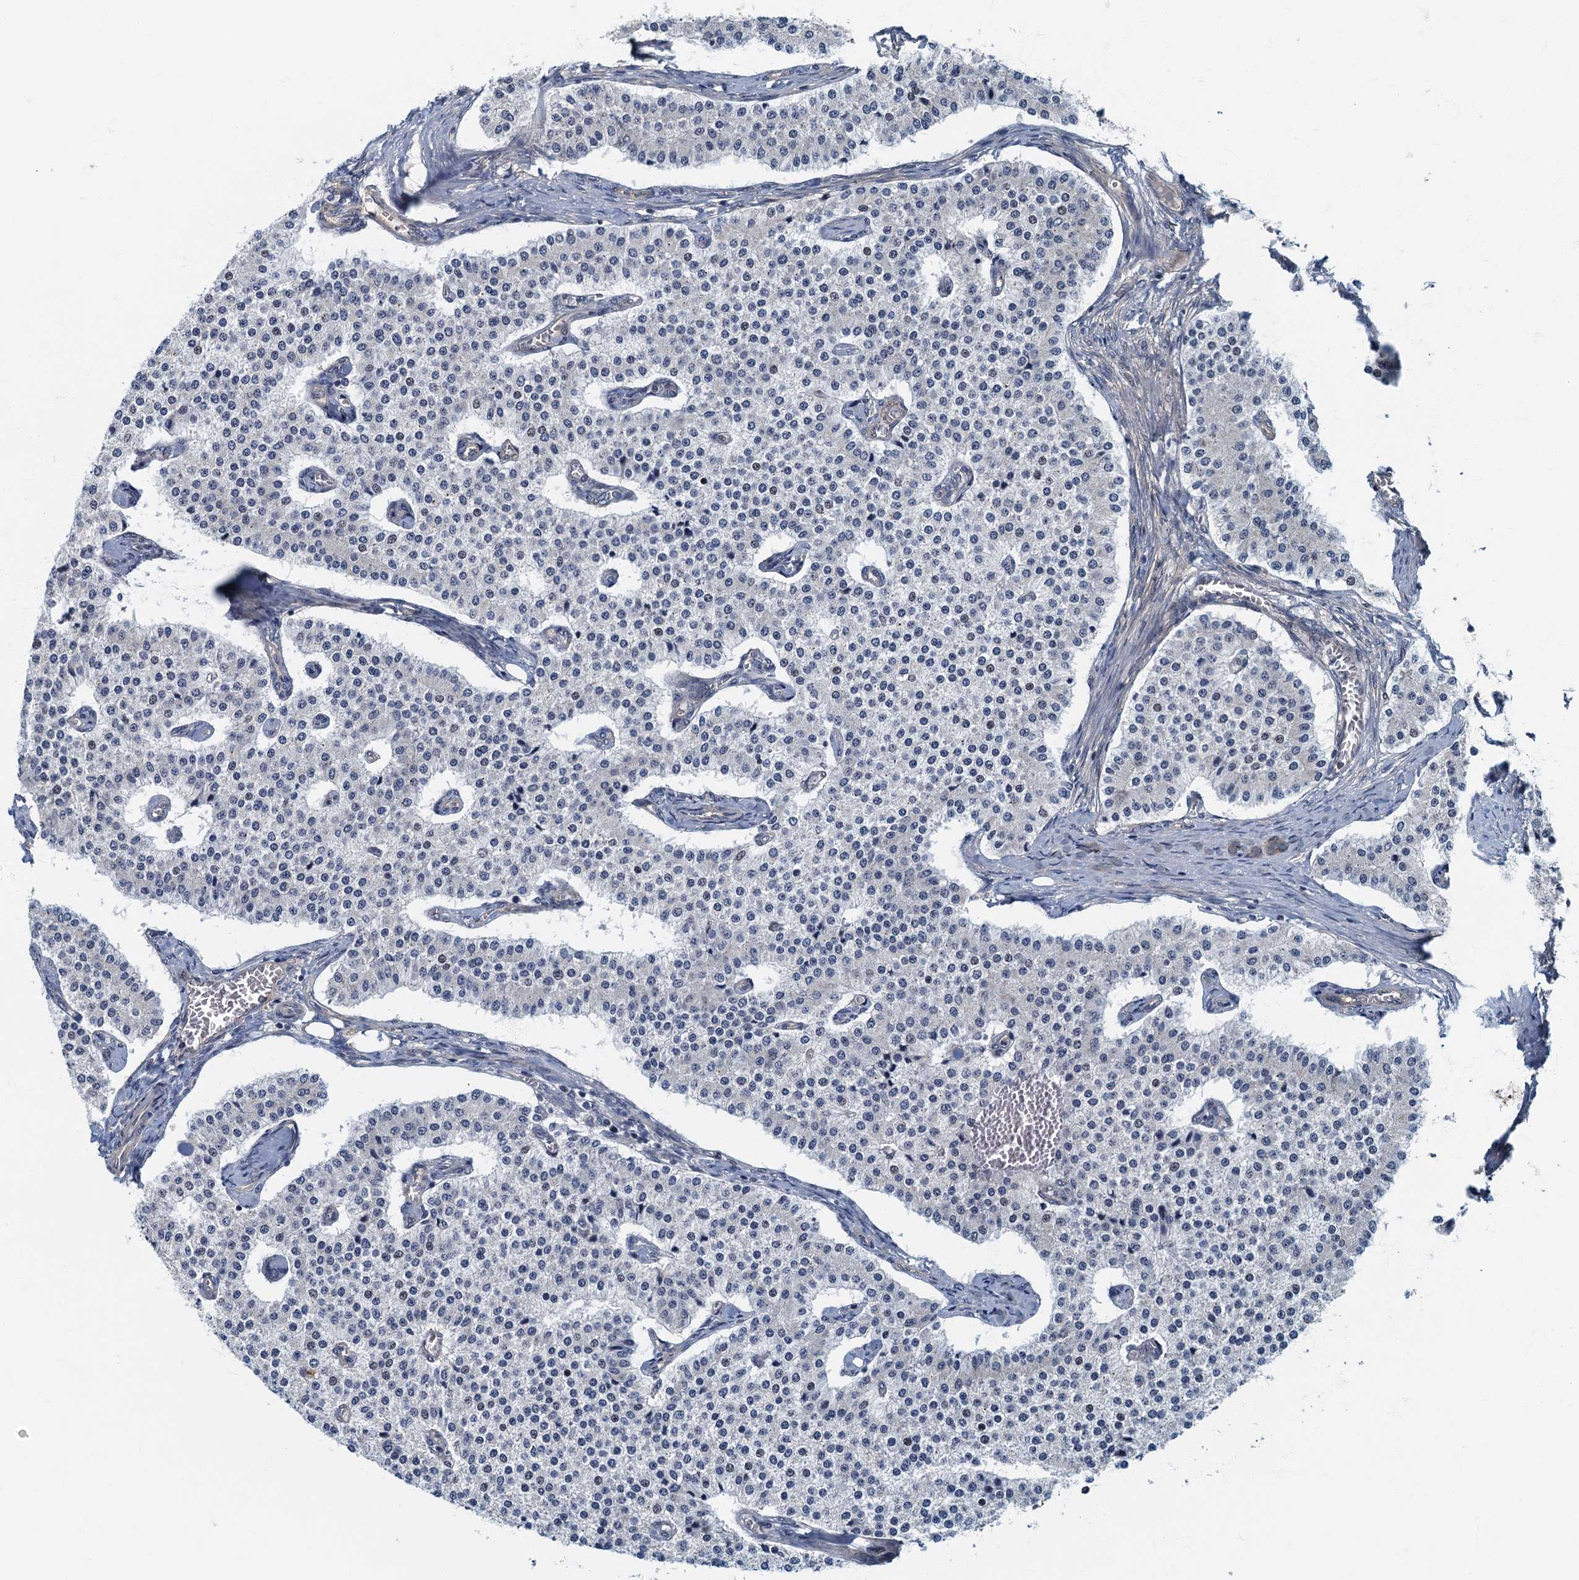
{"staining": {"intensity": "negative", "quantity": "none", "location": "none"}, "tissue": "carcinoid", "cell_type": "Tumor cells", "image_type": "cancer", "snomed": [{"axis": "morphology", "description": "Carcinoid, malignant, NOS"}, {"axis": "topography", "description": "Colon"}], "caption": "IHC photomicrograph of human carcinoid stained for a protein (brown), which demonstrates no expression in tumor cells.", "gene": "CKAP2L", "patient": {"sex": "female", "age": 52}}